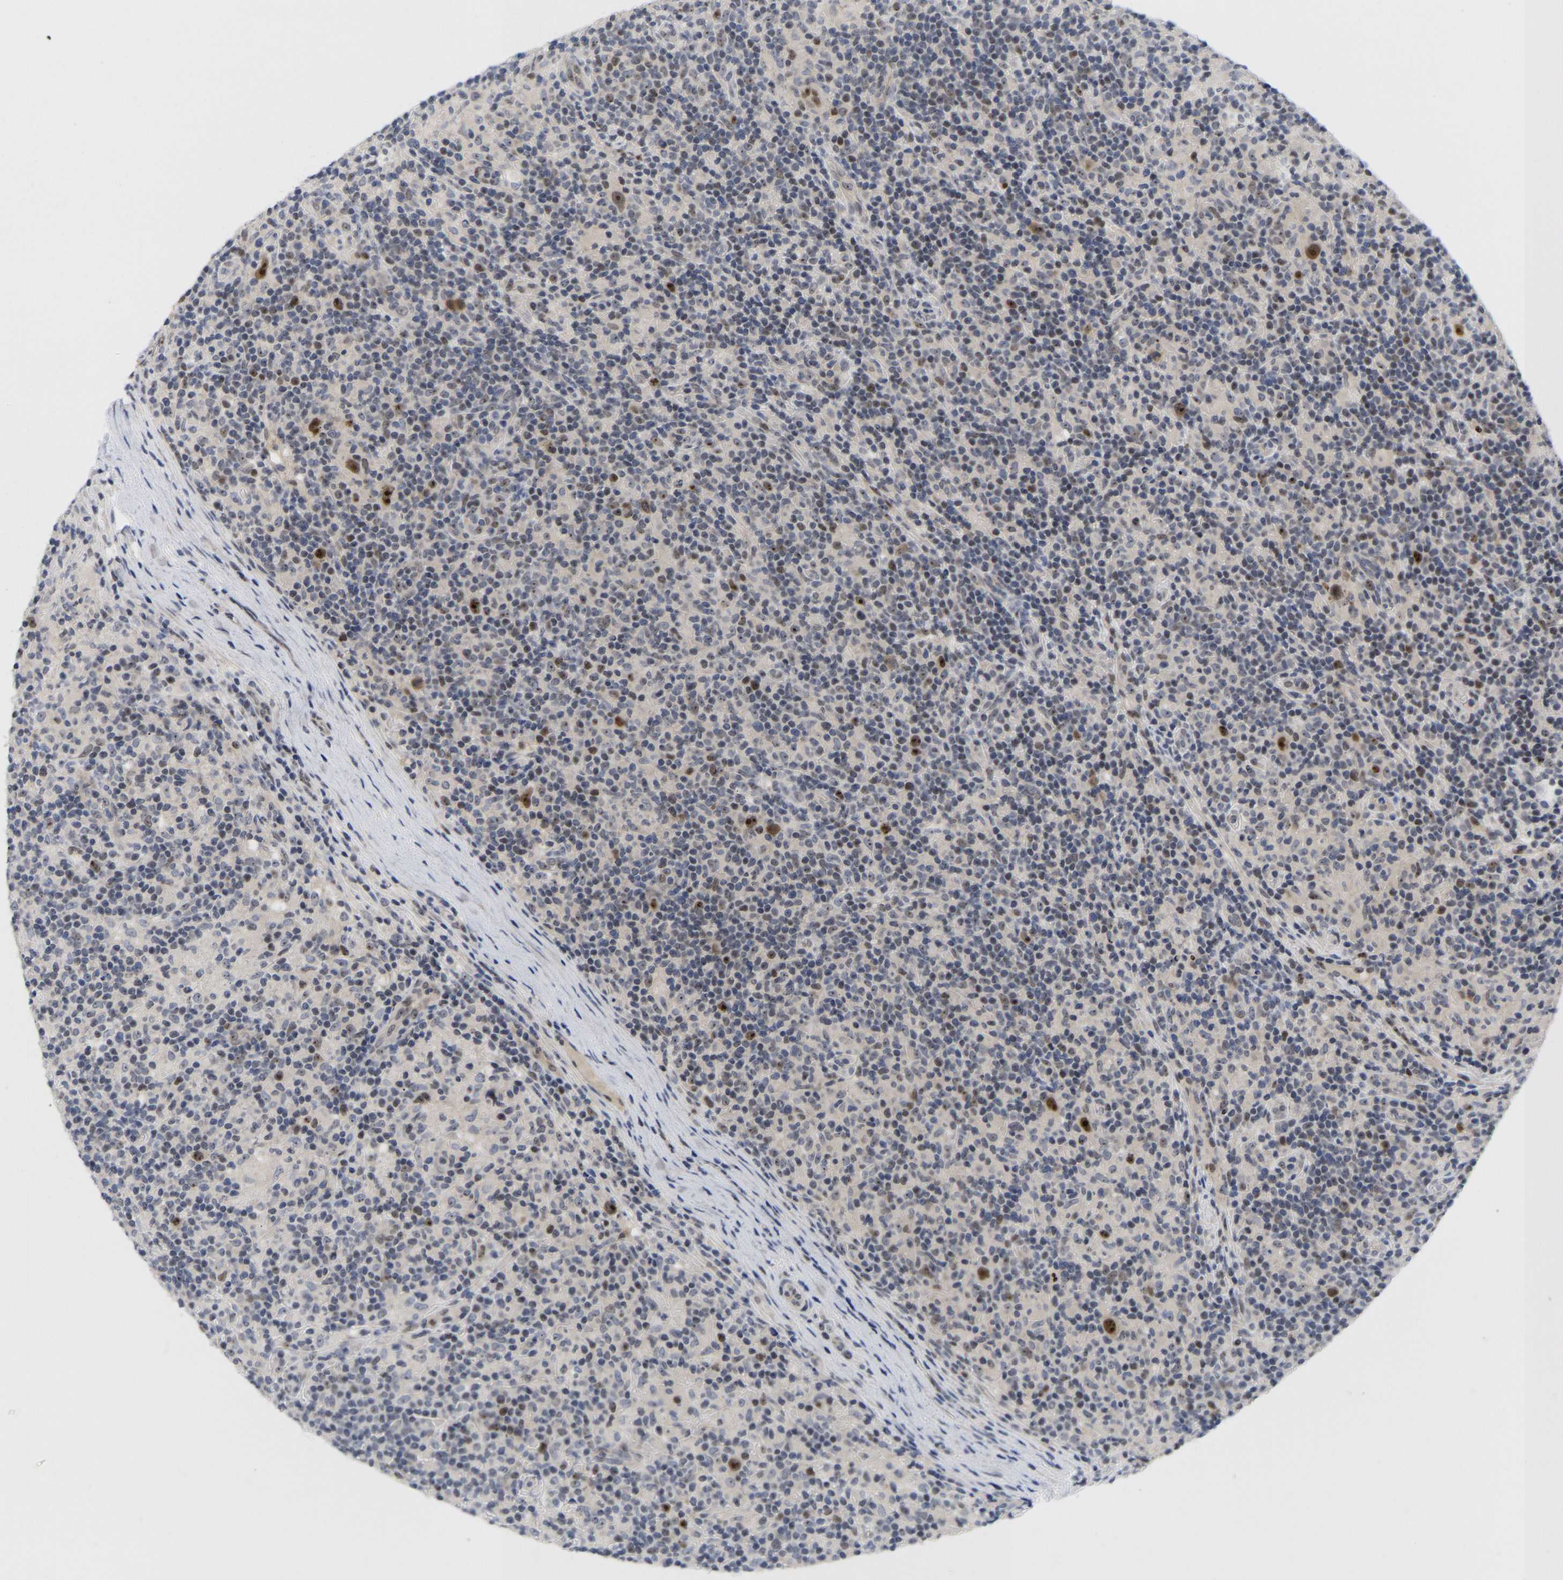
{"staining": {"intensity": "moderate", "quantity": ">75%", "location": "cytoplasmic/membranous,nuclear"}, "tissue": "lymphoma", "cell_type": "Tumor cells", "image_type": "cancer", "snomed": [{"axis": "morphology", "description": "Hodgkin's disease, NOS"}, {"axis": "topography", "description": "Lymph node"}], "caption": "Hodgkin's disease was stained to show a protein in brown. There is medium levels of moderate cytoplasmic/membranous and nuclear positivity in about >75% of tumor cells.", "gene": "NLE1", "patient": {"sex": "male", "age": 70}}